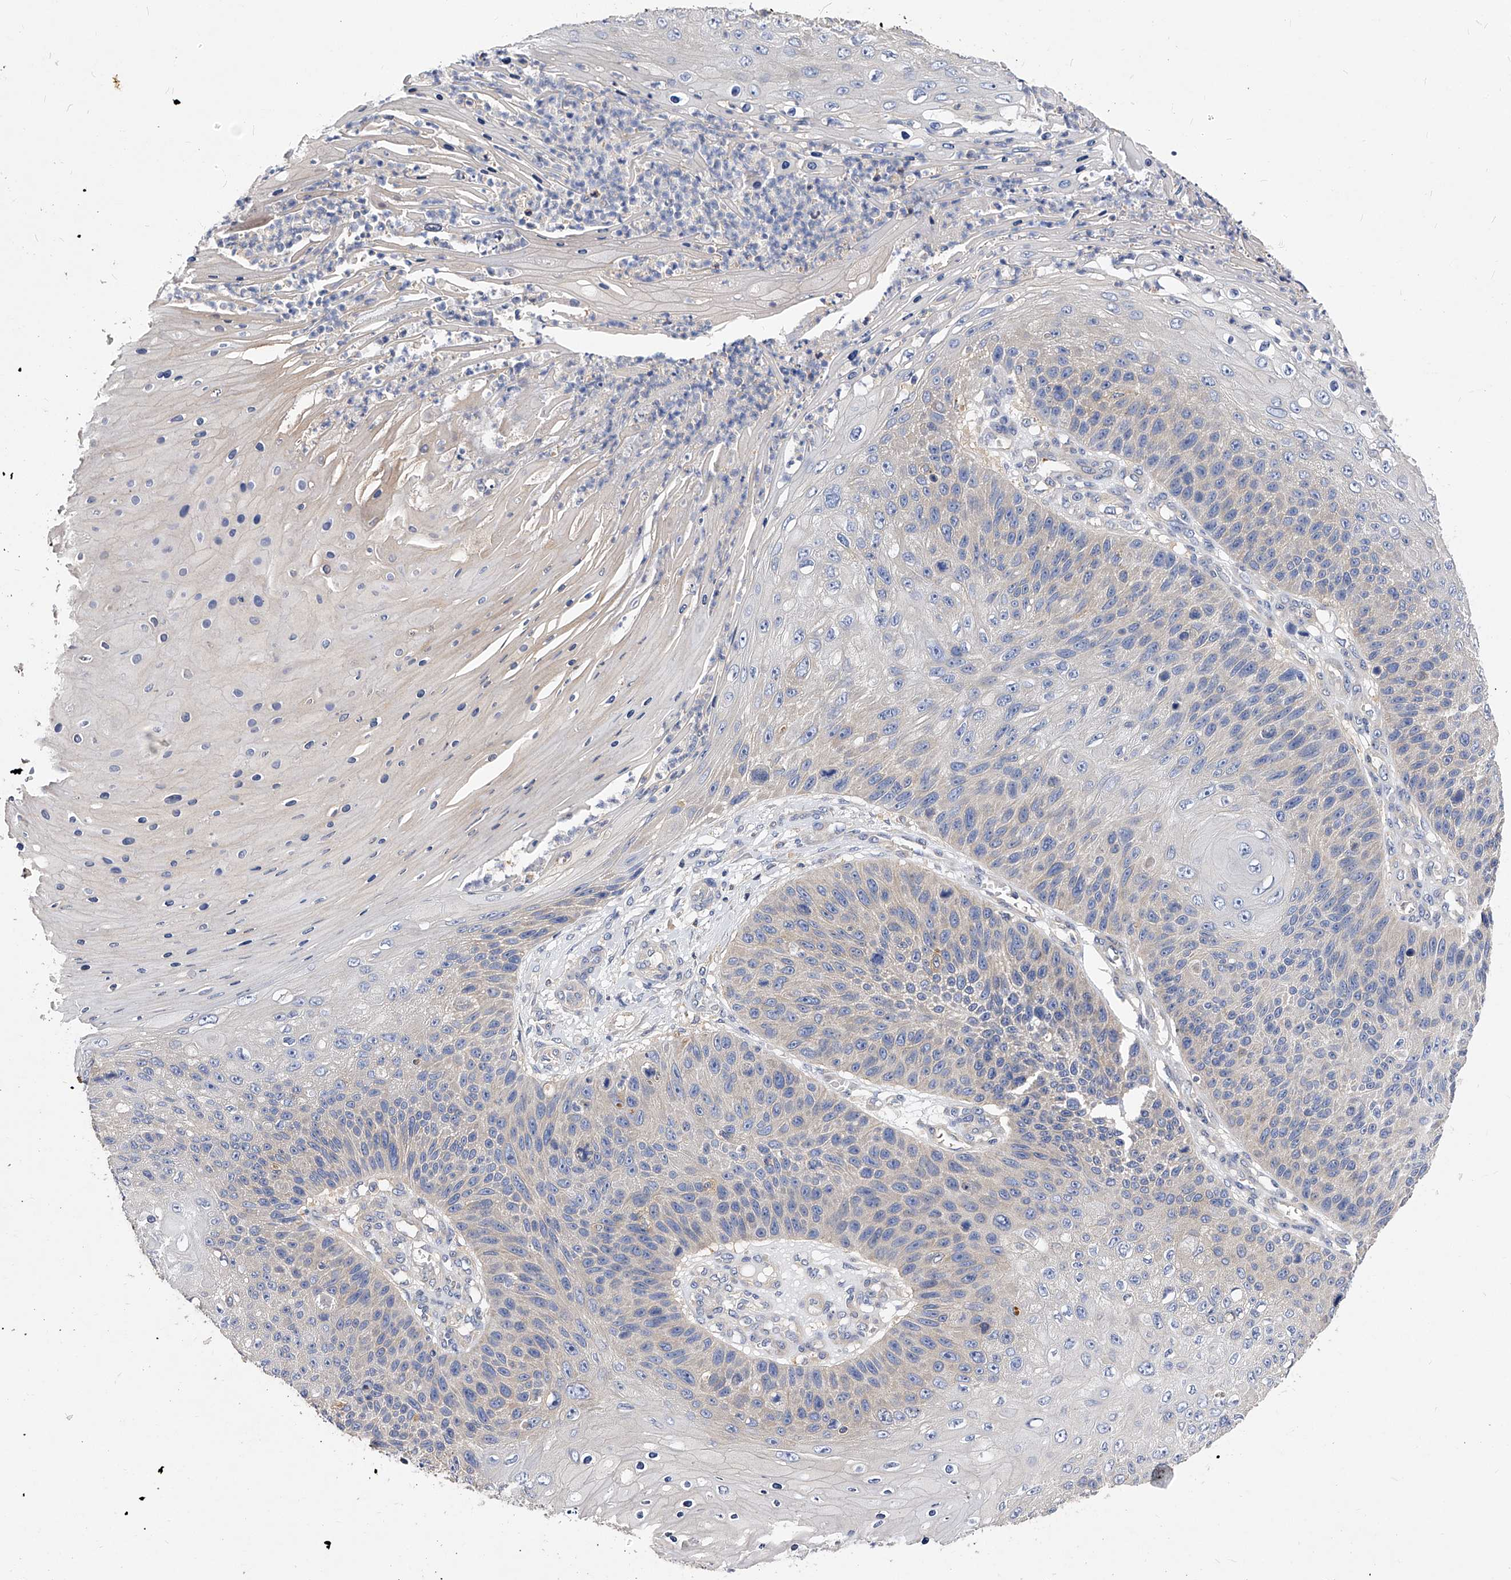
{"staining": {"intensity": "negative", "quantity": "none", "location": "none"}, "tissue": "skin cancer", "cell_type": "Tumor cells", "image_type": "cancer", "snomed": [{"axis": "morphology", "description": "Squamous cell carcinoma, NOS"}, {"axis": "topography", "description": "Skin"}], "caption": "This is an immunohistochemistry micrograph of skin cancer. There is no staining in tumor cells.", "gene": "APEH", "patient": {"sex": "female", "age": 88}}